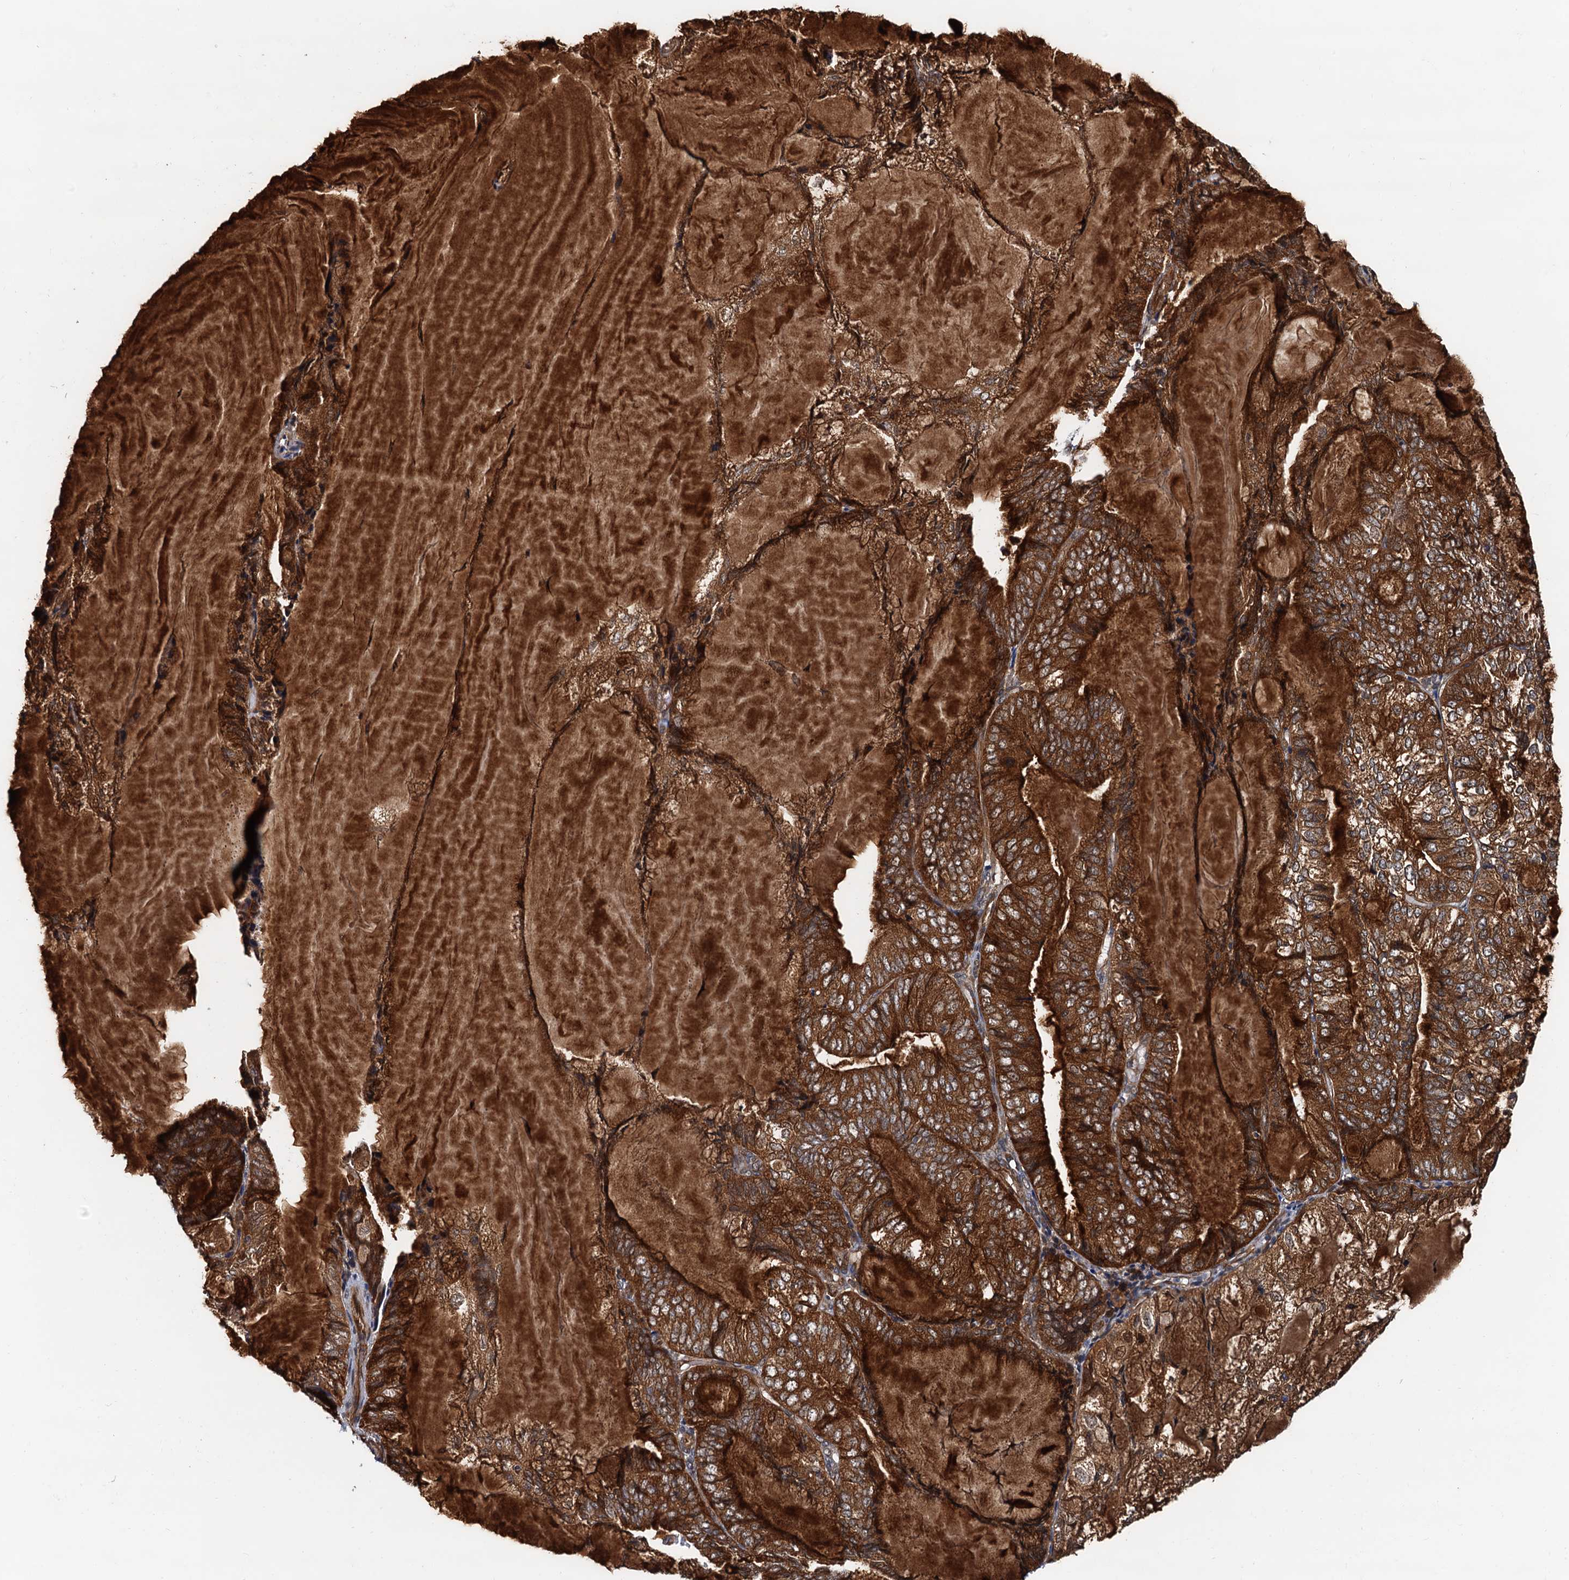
{"staining": {"intensity": "strong", "quantity": ">75%", "location": "cytoplasmic/membranous"}, "tissue": "endometrial cancer", "cell_type": "Tumor cells", "image_type": "cancer", "snomed": [{"axis": "morphology", "description": "Adenocarcinoma, NOS"}, {"axis": "topography", "description": "Endometrium"}], "caption": "Endometrial cancer stained for a protein (brown) reveals strong cytoplasmic/membranous positive positivity in about >75% of tumor cells.", "gene": "AAGAB", "patient": {"sex": "female", "age": 81}}